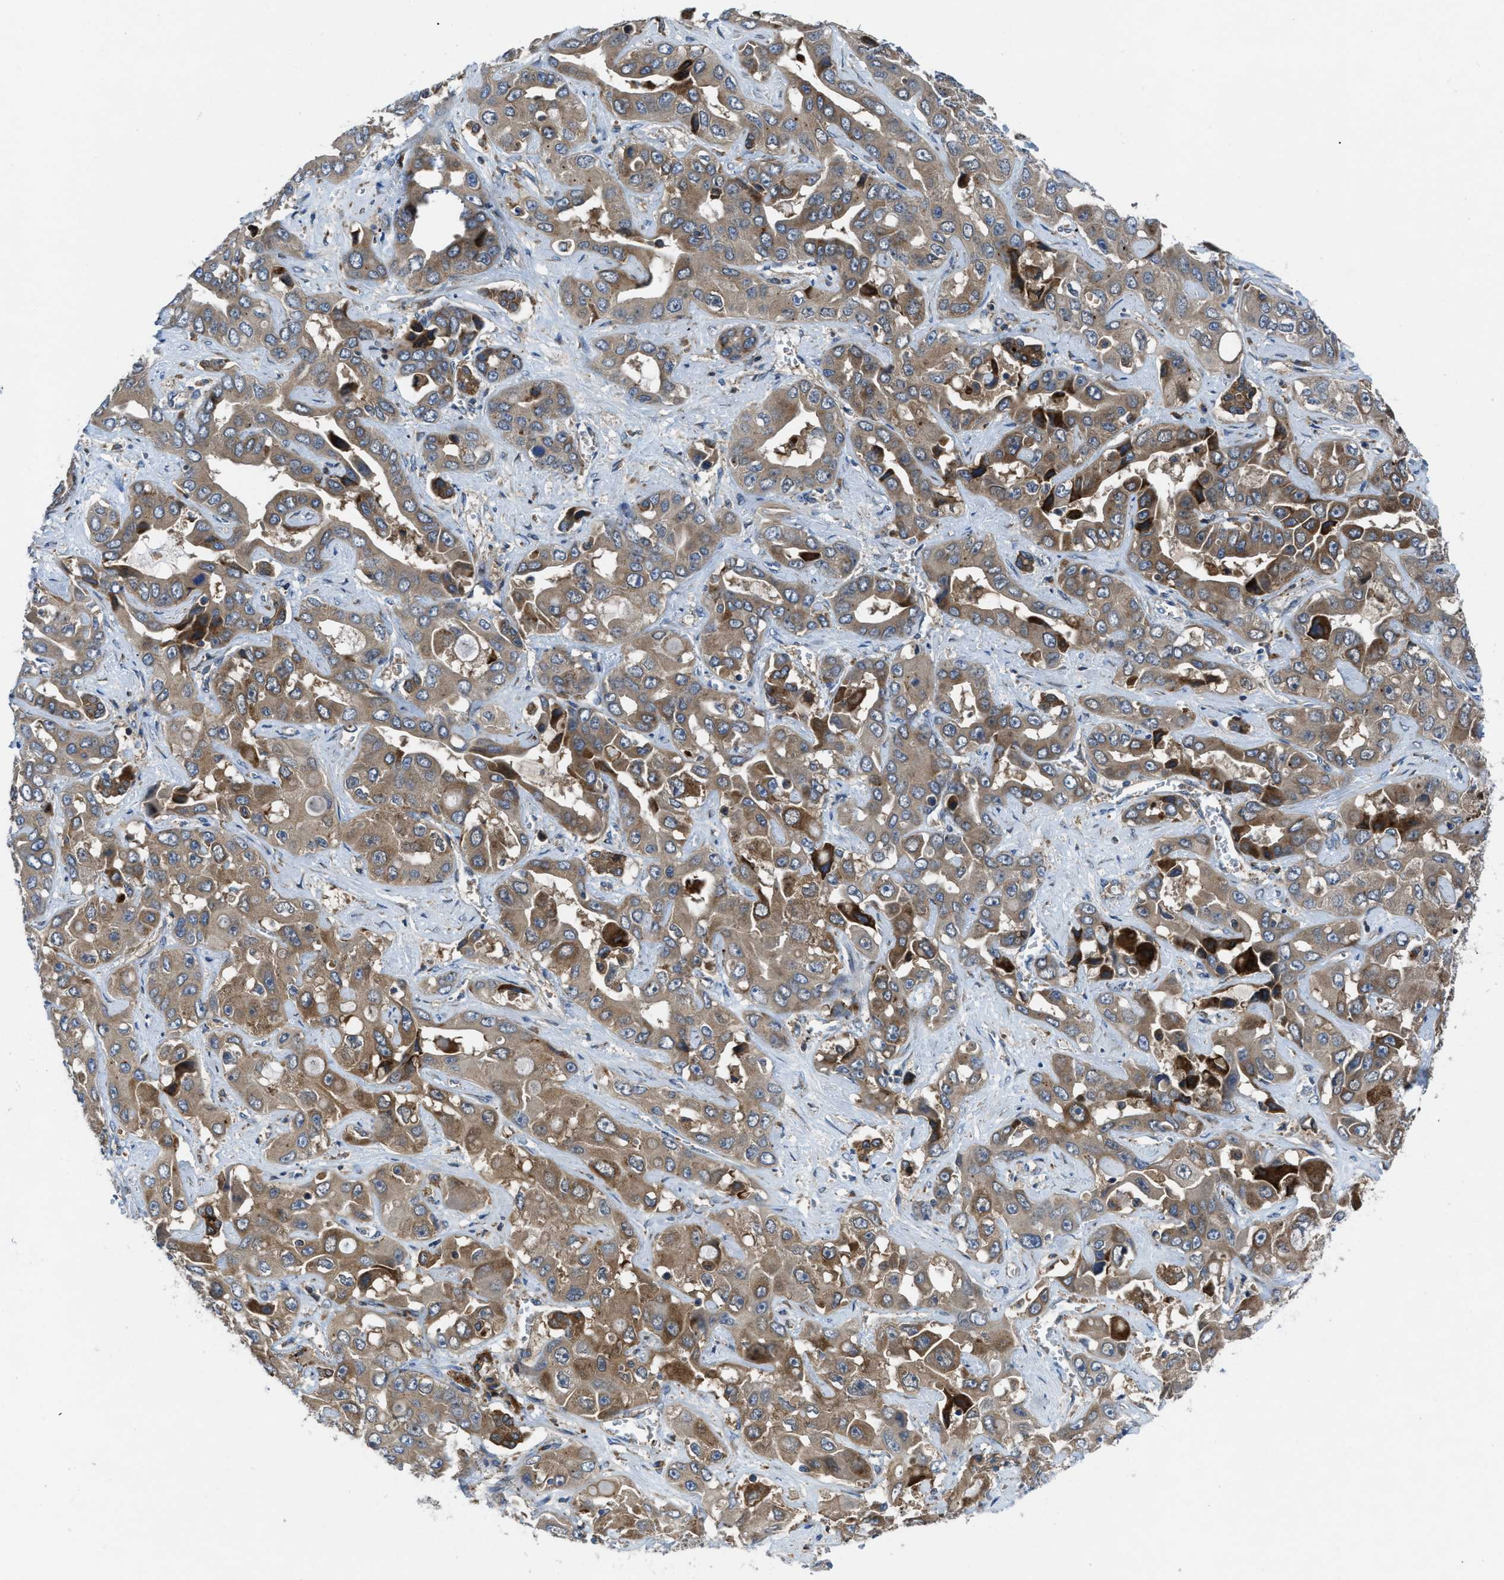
{"staining": {"intensity": "moderate", "quantity": ">75%", "location": "cytoplasmic/membranous"}, "tissue": "liver cancer", "cell_type": "Tumor cells", "image_type": "cancer", "snomed": [{"axis": "morphology", "description": "Cholangiocarcinoma"}, {"axis": "topography", "description": "Liver"}], "caption": "Immunohistochemical staining of liver cancer (cholangiocarcinoma) shows moderate cytoplasmic/membranous protein positivity in about >75% of tumor cells.", "gene": "MAP3K20", "patient": {"sex": "female", "age": 52}}